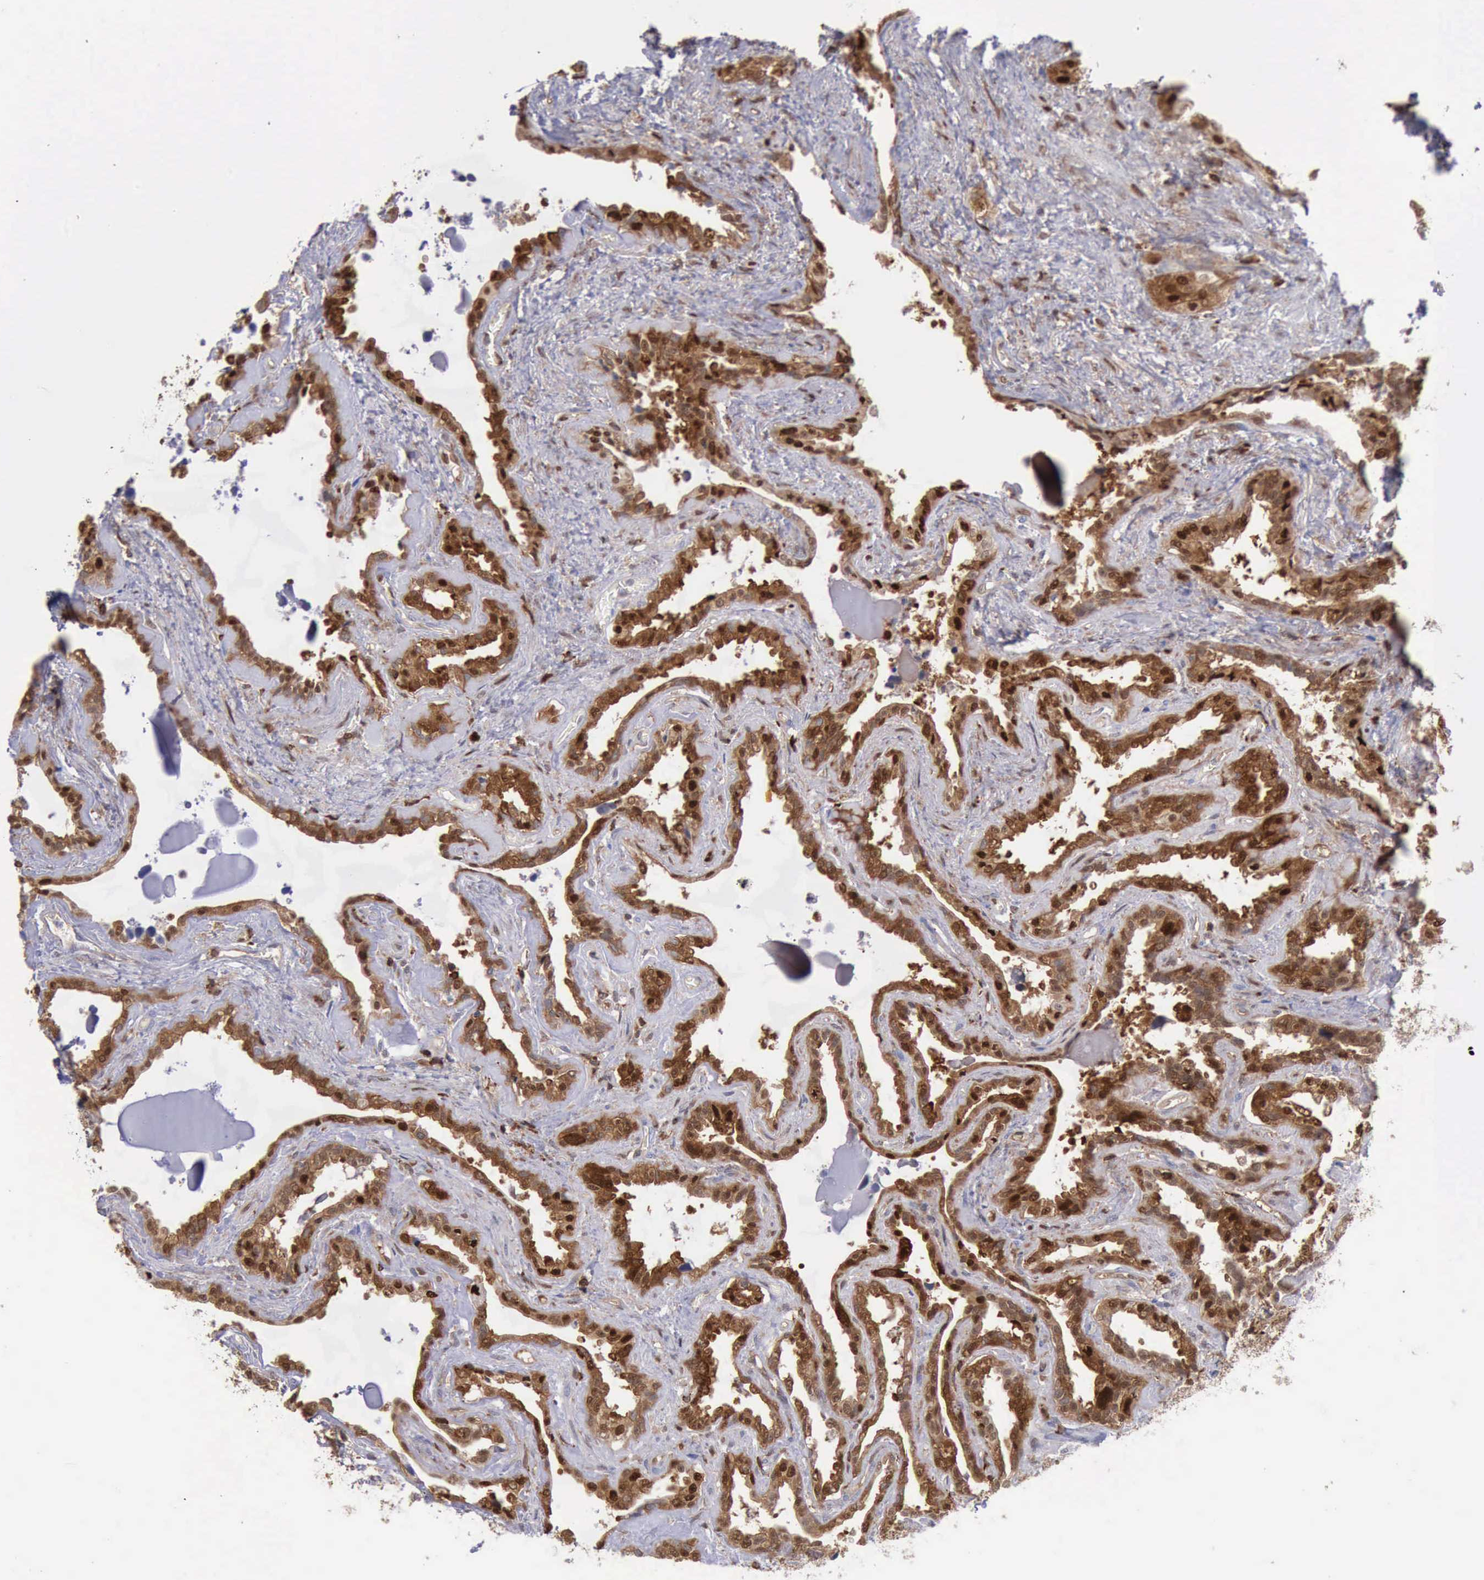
{"staining": {"intensity": "strong", "quantity": ">75%", "location": "cytoplasmic/membranous,nuclear"}, "tissue": "seminal vesicle", "cell_type": "Glandular cells", "image_type": "normal", "snomed": [{"axis": "morphology", "description": "Normal tissue, NOS"}, {"axis": "morphology", "description": "Inflammation, NOS"}, {"axis": "topography", "description": "Urinary bladder"}, {"axis": "topography", "description": "Prostate"}, {"axis": "topography", "description": "Seminal veicle"}], "caption": "Immunohistochemistry (IHC) image of benign seminal vesicle stained for a protein (brown), which displays high levels of strong cytoplasmic/membranous,nuclear positivity in about >75% of glandular cells.", "gene": "PDCD4", "patient": {"sex": "male", "age": 82}}